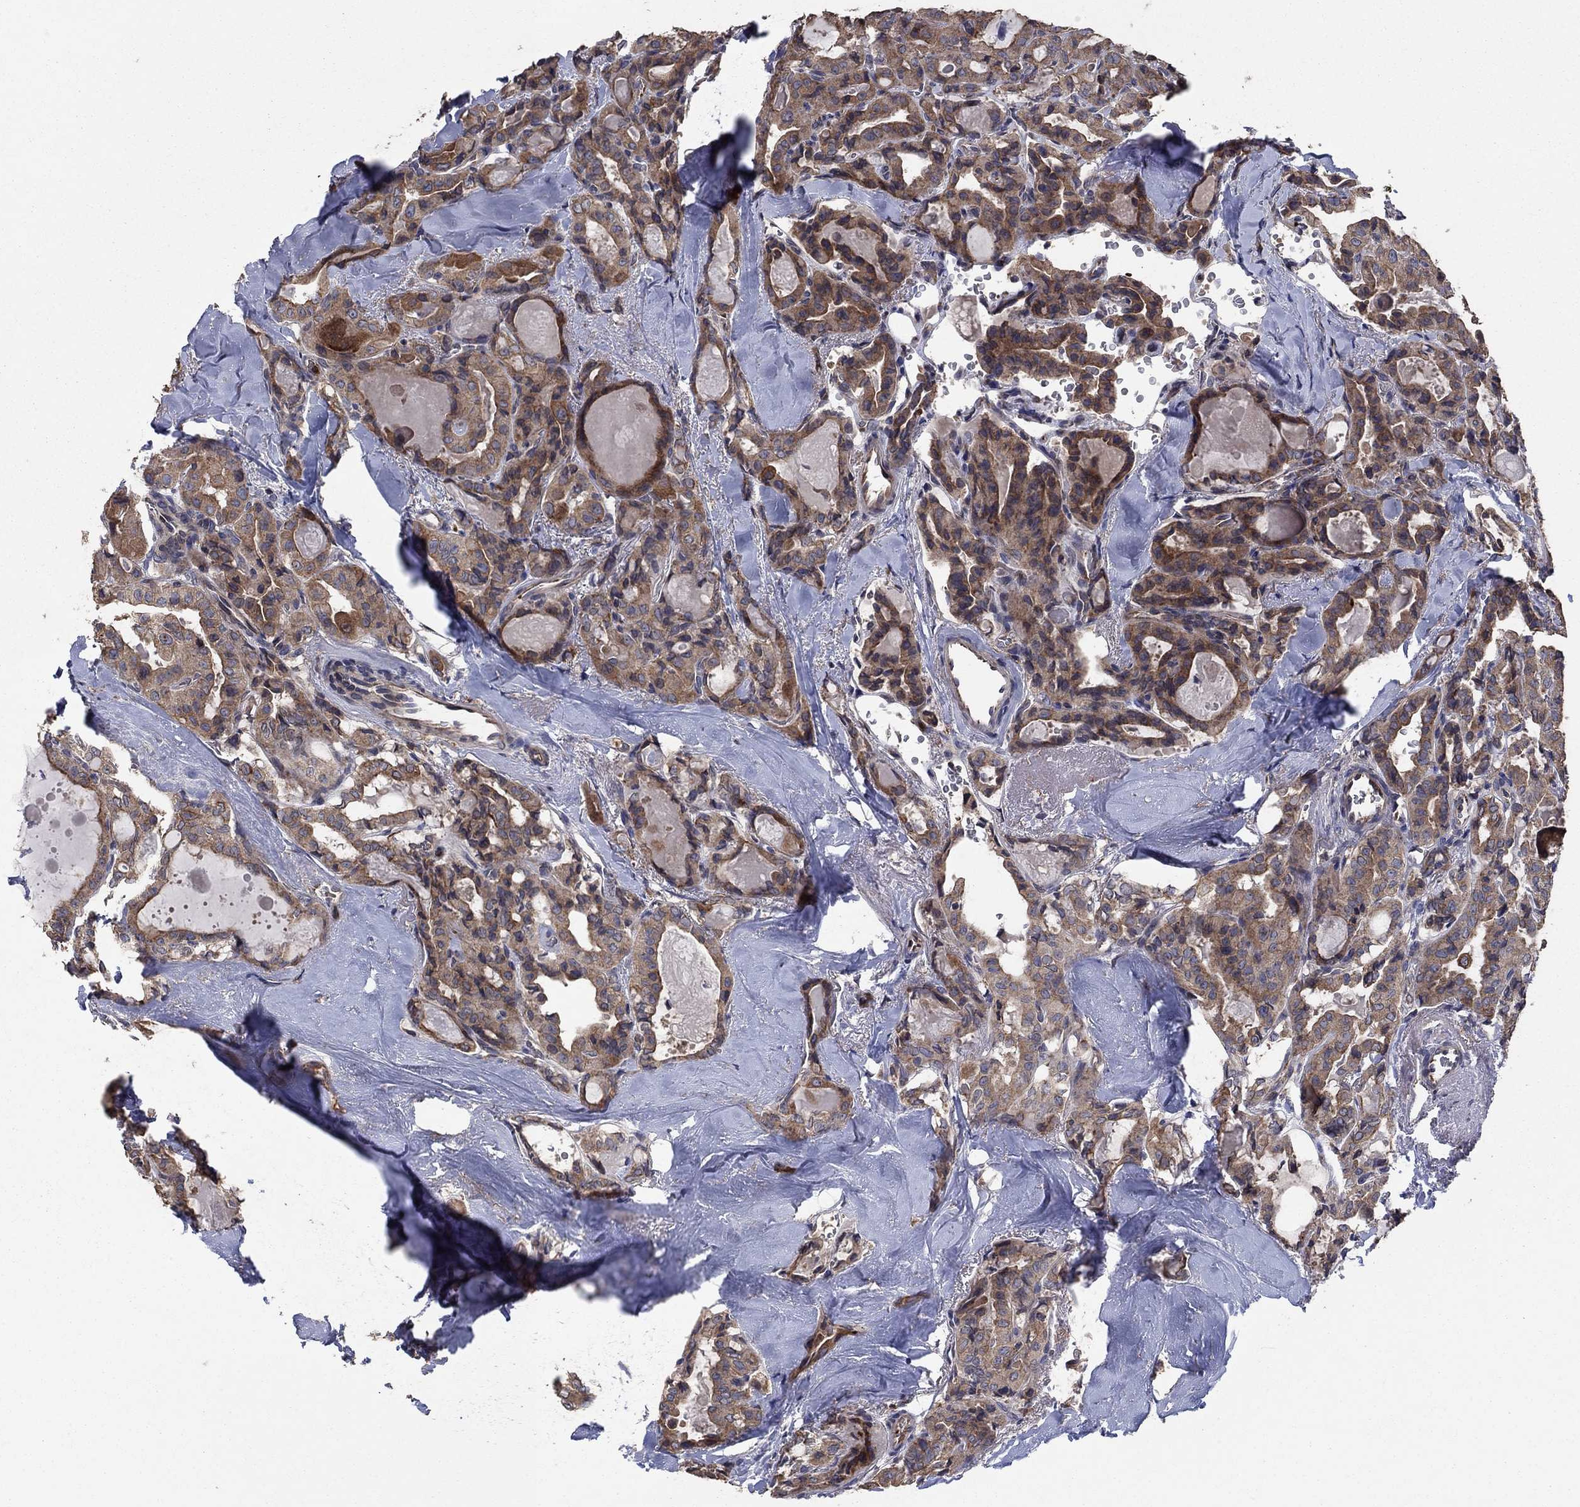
{"staining": {"intensity": "moderate", "quantity": ">75%", "location": "cytoplasmic/membranous"}, "tissue": "thyroid cancer", "cell_type": "Tumor cells", "image_type": "cancer", "snomed": [{"axis": "morphology", "description": "Papillary adenocarcinoma, NOS"}, {"axis": "topography", "description": "Thyroid gland"}], "caption": "A medium amount of moderate cytoplasmic/membranous expression is appreciated in about >75% of tumor cells in papillary adenocarcinoma (thyroid) tissue. (DAB IHC with brightfield microscopy, high magnification).", "gene": "MEA1", "patient": {"sex": "female", "age": 41}}